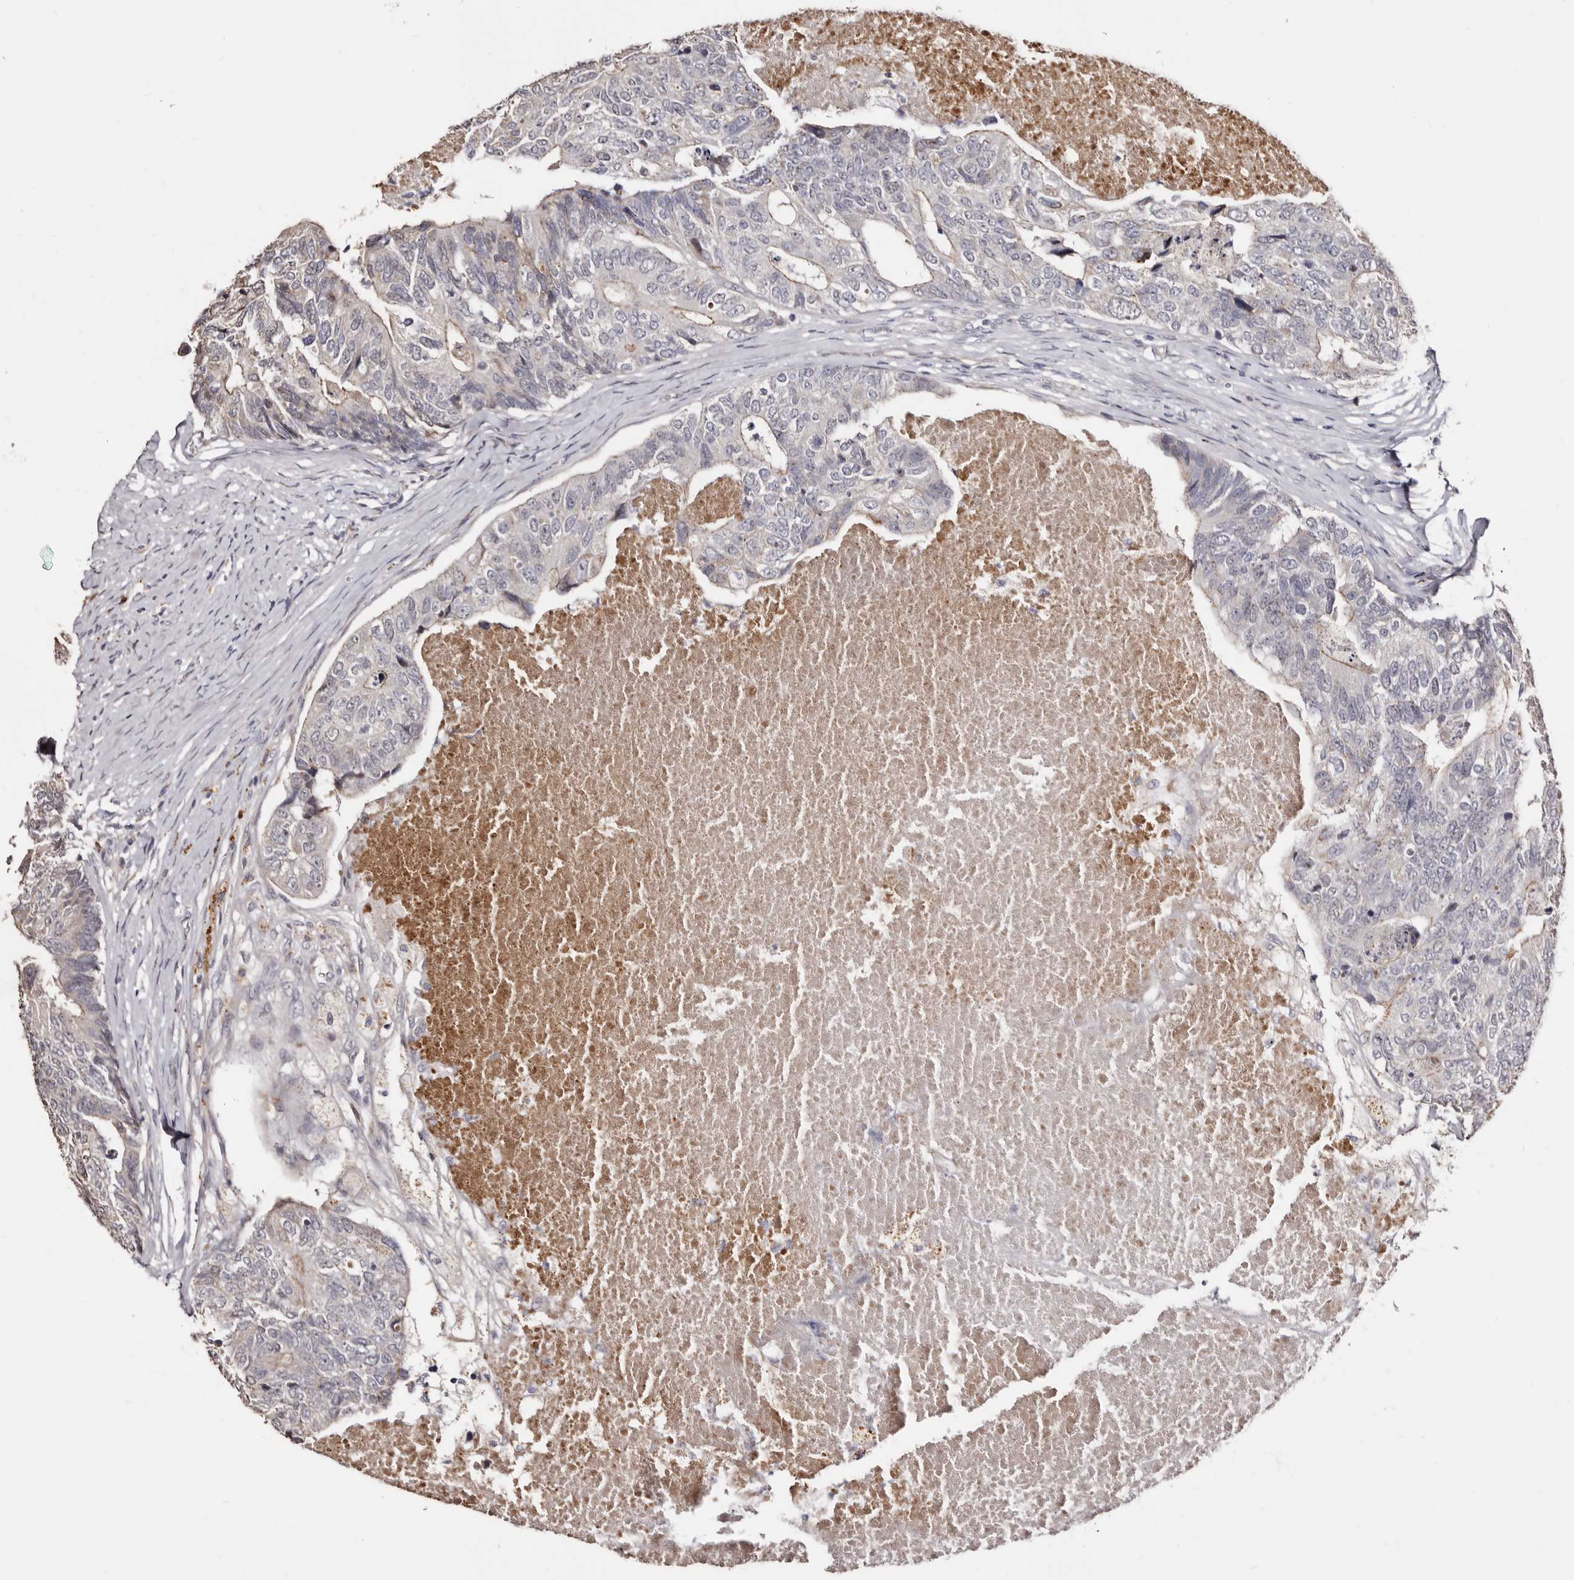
{"staining": {"intensity": "negative", "quantity": "none", "location": "none"}, "tissue": "colorectal cancer", "cell_type": "Tumor cells", "image_type": "cancer", "snomed": [{"axis": "morphology", "description": "Adenocarcinoma, NOS"}, {"axis": "topography", "description": "Colon"}], "caption": "Photomicrograph shows no protein staining in tumor cells of adenocarcinoma (colorectal) tissue.", "gene": "PTAFR", "patient": {"sex": "female", "age": 67}}